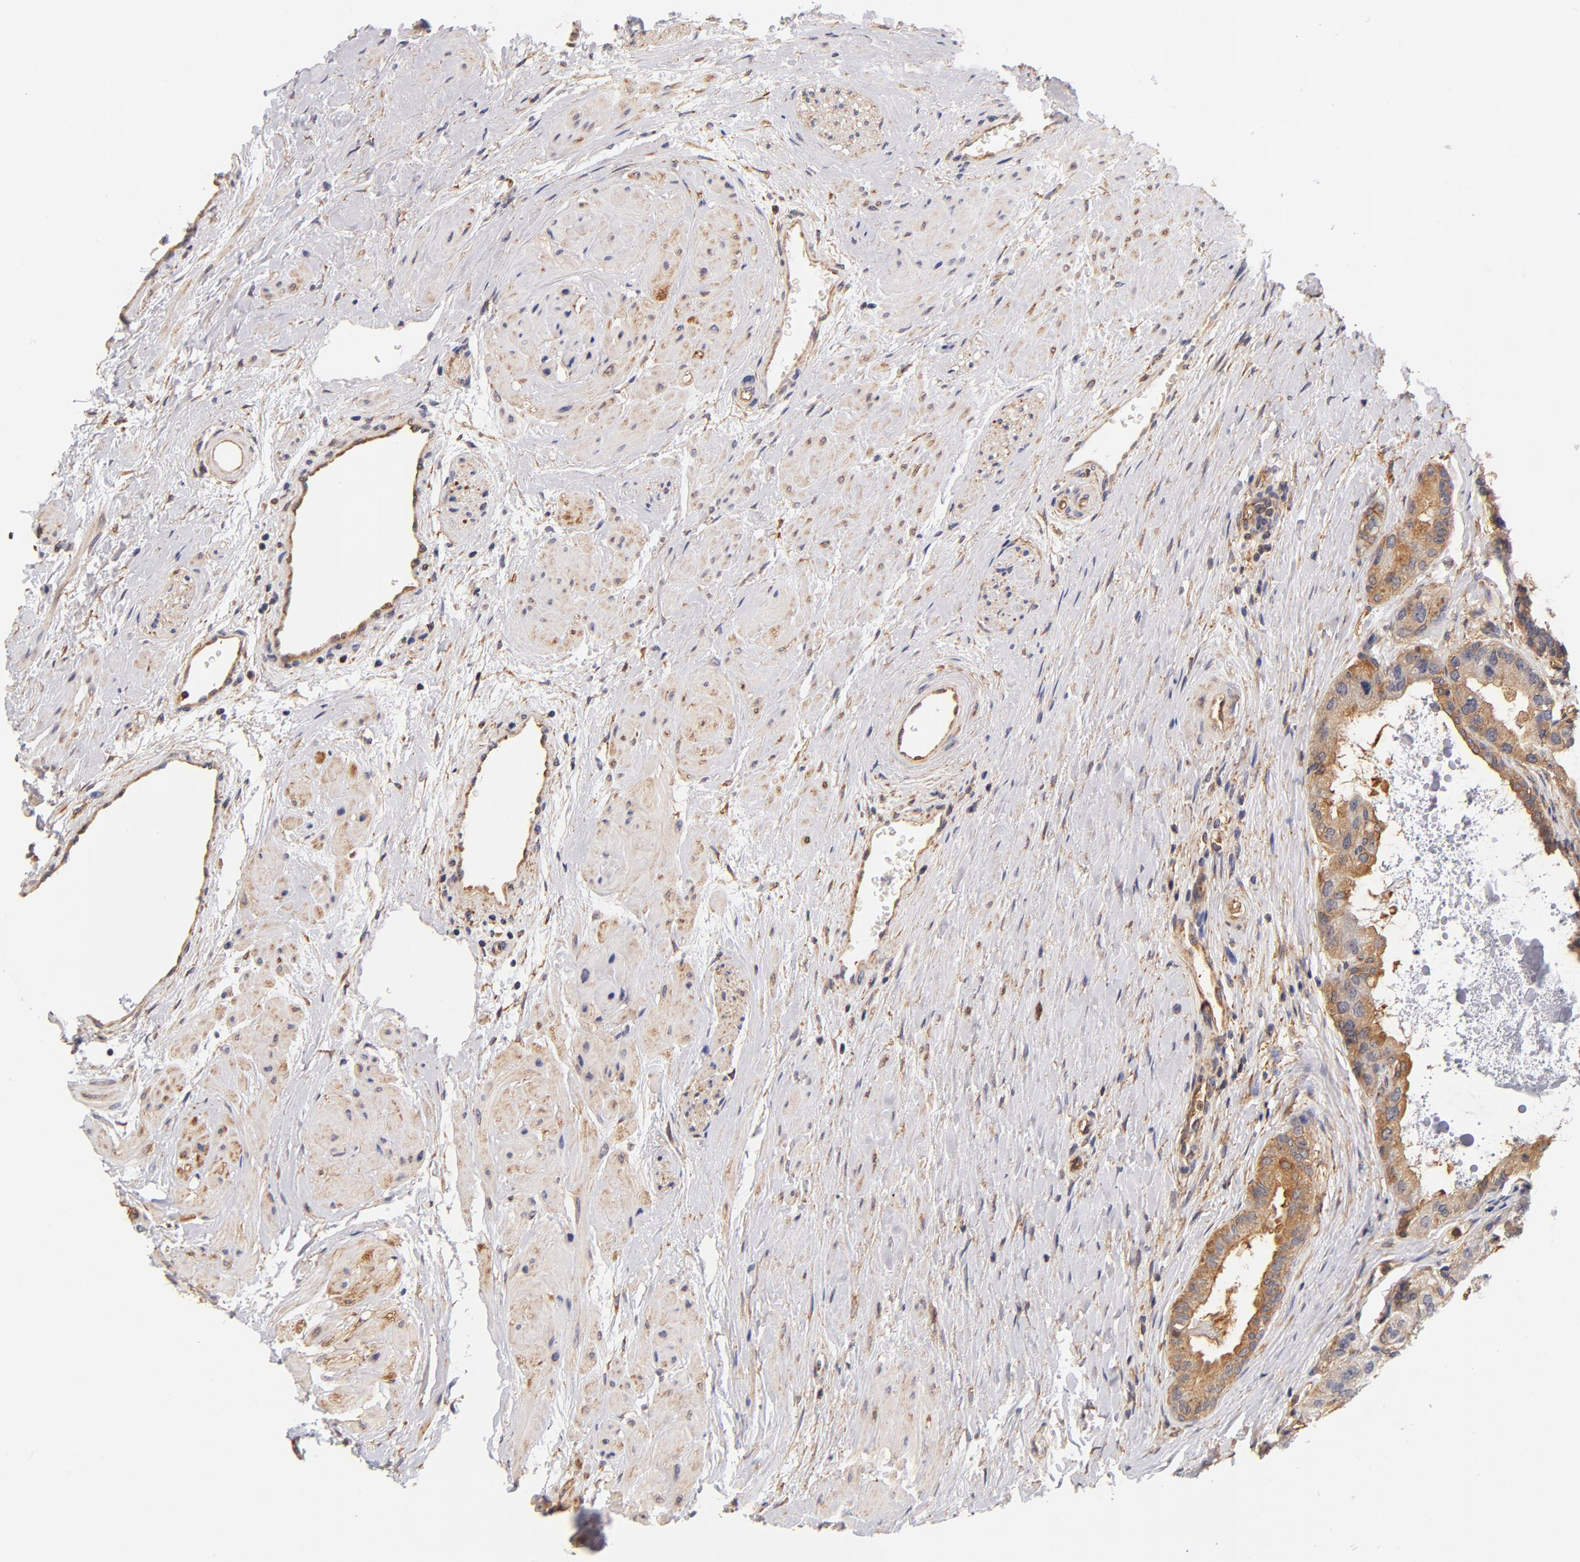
{"staining": {"intensity": "moderate", "quantity": "25%-75%", "location": "cytoplasmic/membranous"}, "tissue": "prostate", "cell_type": "Glandular cells", "image_type": "normal", "snomed": [{"axis": "morphology", "description": "Normal tissue, NOS"}, {"axis": "topography", "description": "Prostate"}], "caption": "Brown immunohistochemical staining in normal human prostate exhibits moderate cytoplasmic/membranous positivity in approximately 25%-75% of glandular cells.", "gene": "FCMR", "patient": {"sex": "male", "age": 60}}